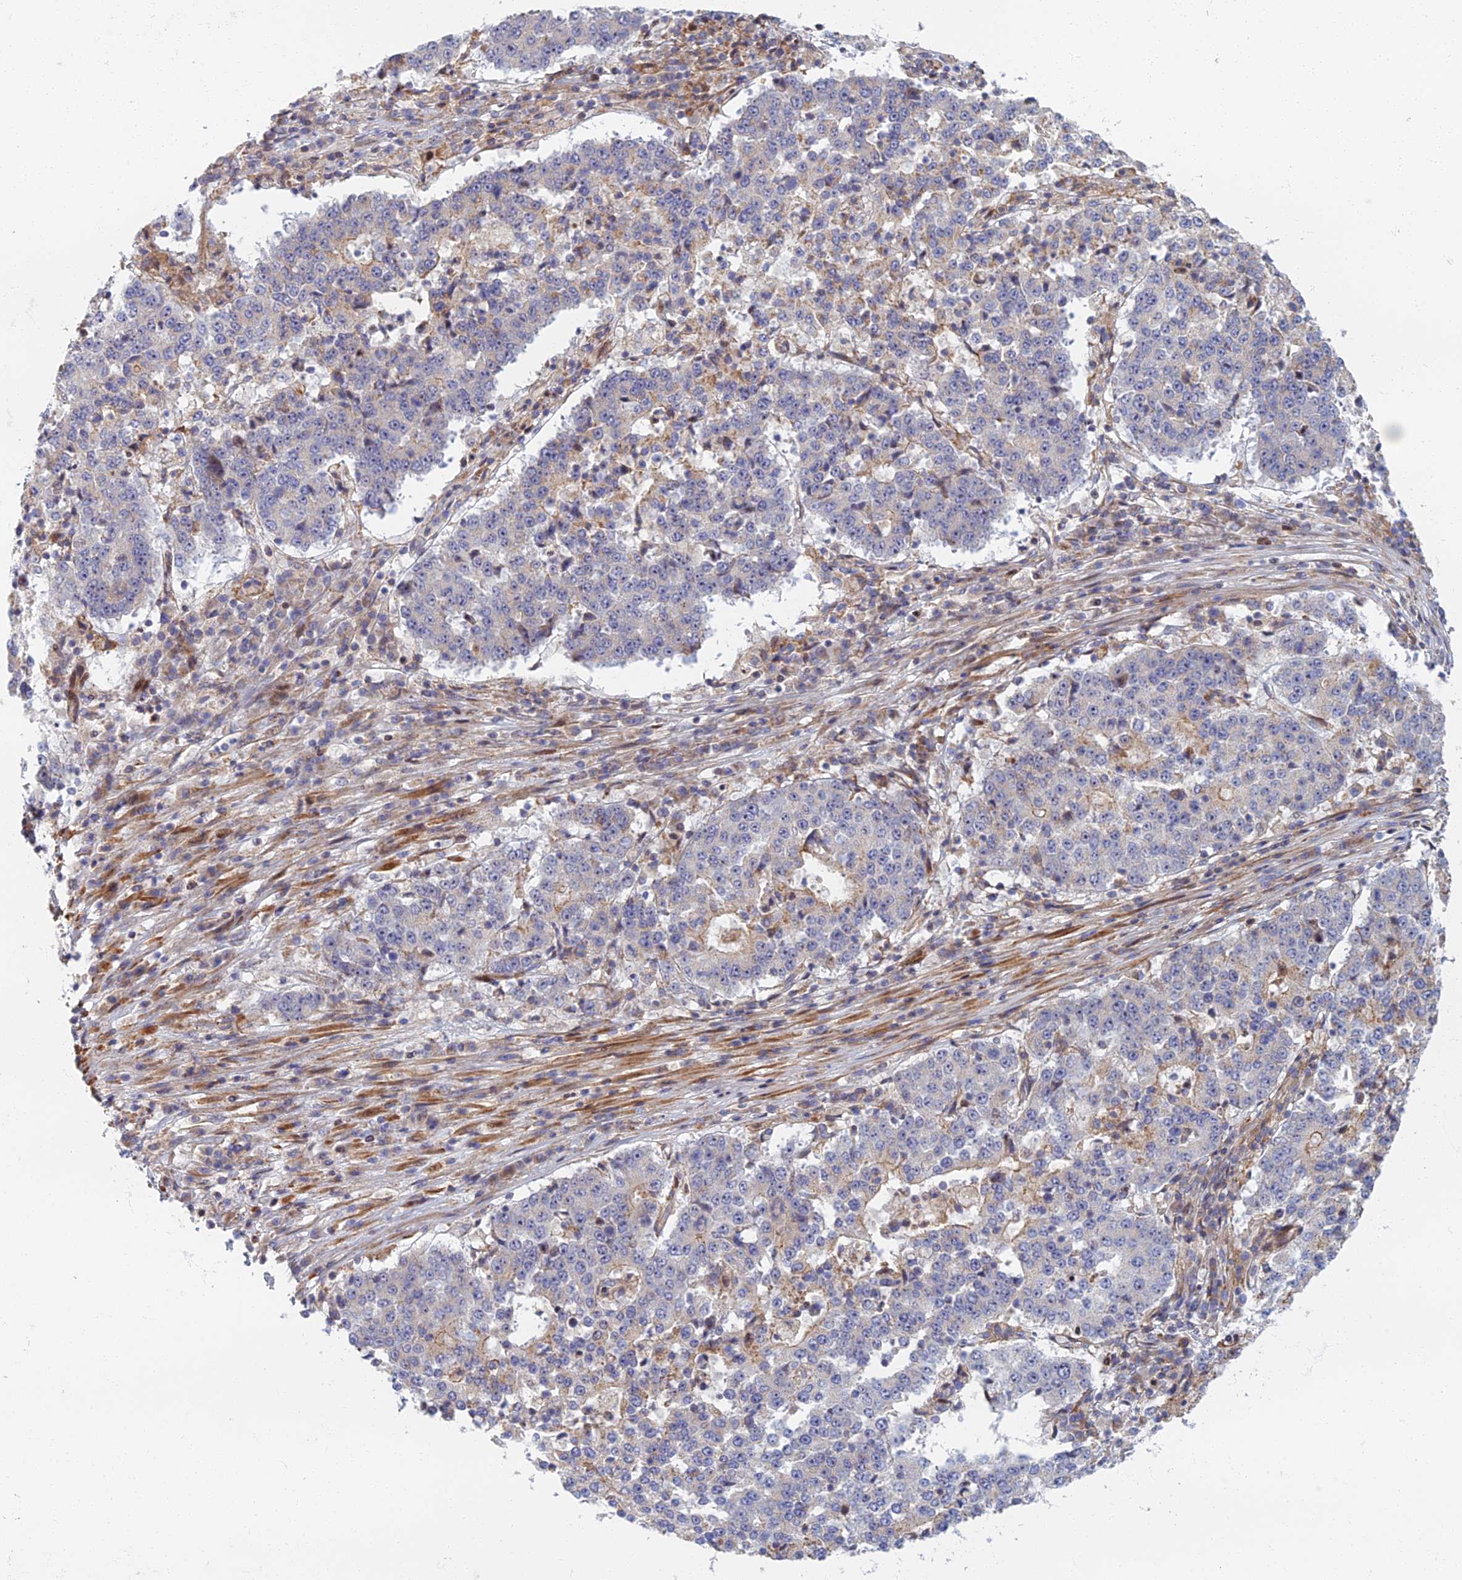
{"staining": {"intensity": "negative", "quantity": "none", "location": "none"}, "tissue": "stomach cancer", "cell_type": "Tumor cells", "image_type": "cancer", "snomed": [{"axis": "morphology", "description": "Adenocarcinoma, NOS"}, {"axis": "topography", "description": "Stomach"}], "caption": "High magnification brightfield microscopy of stomach adenocarcinoma stained with DAB (brown) and counterstained with hematoxylin (blue): tumor cells show no significant expression.", "gene": "C15orf40", "patient": {"sex": "male", "age": 59}}